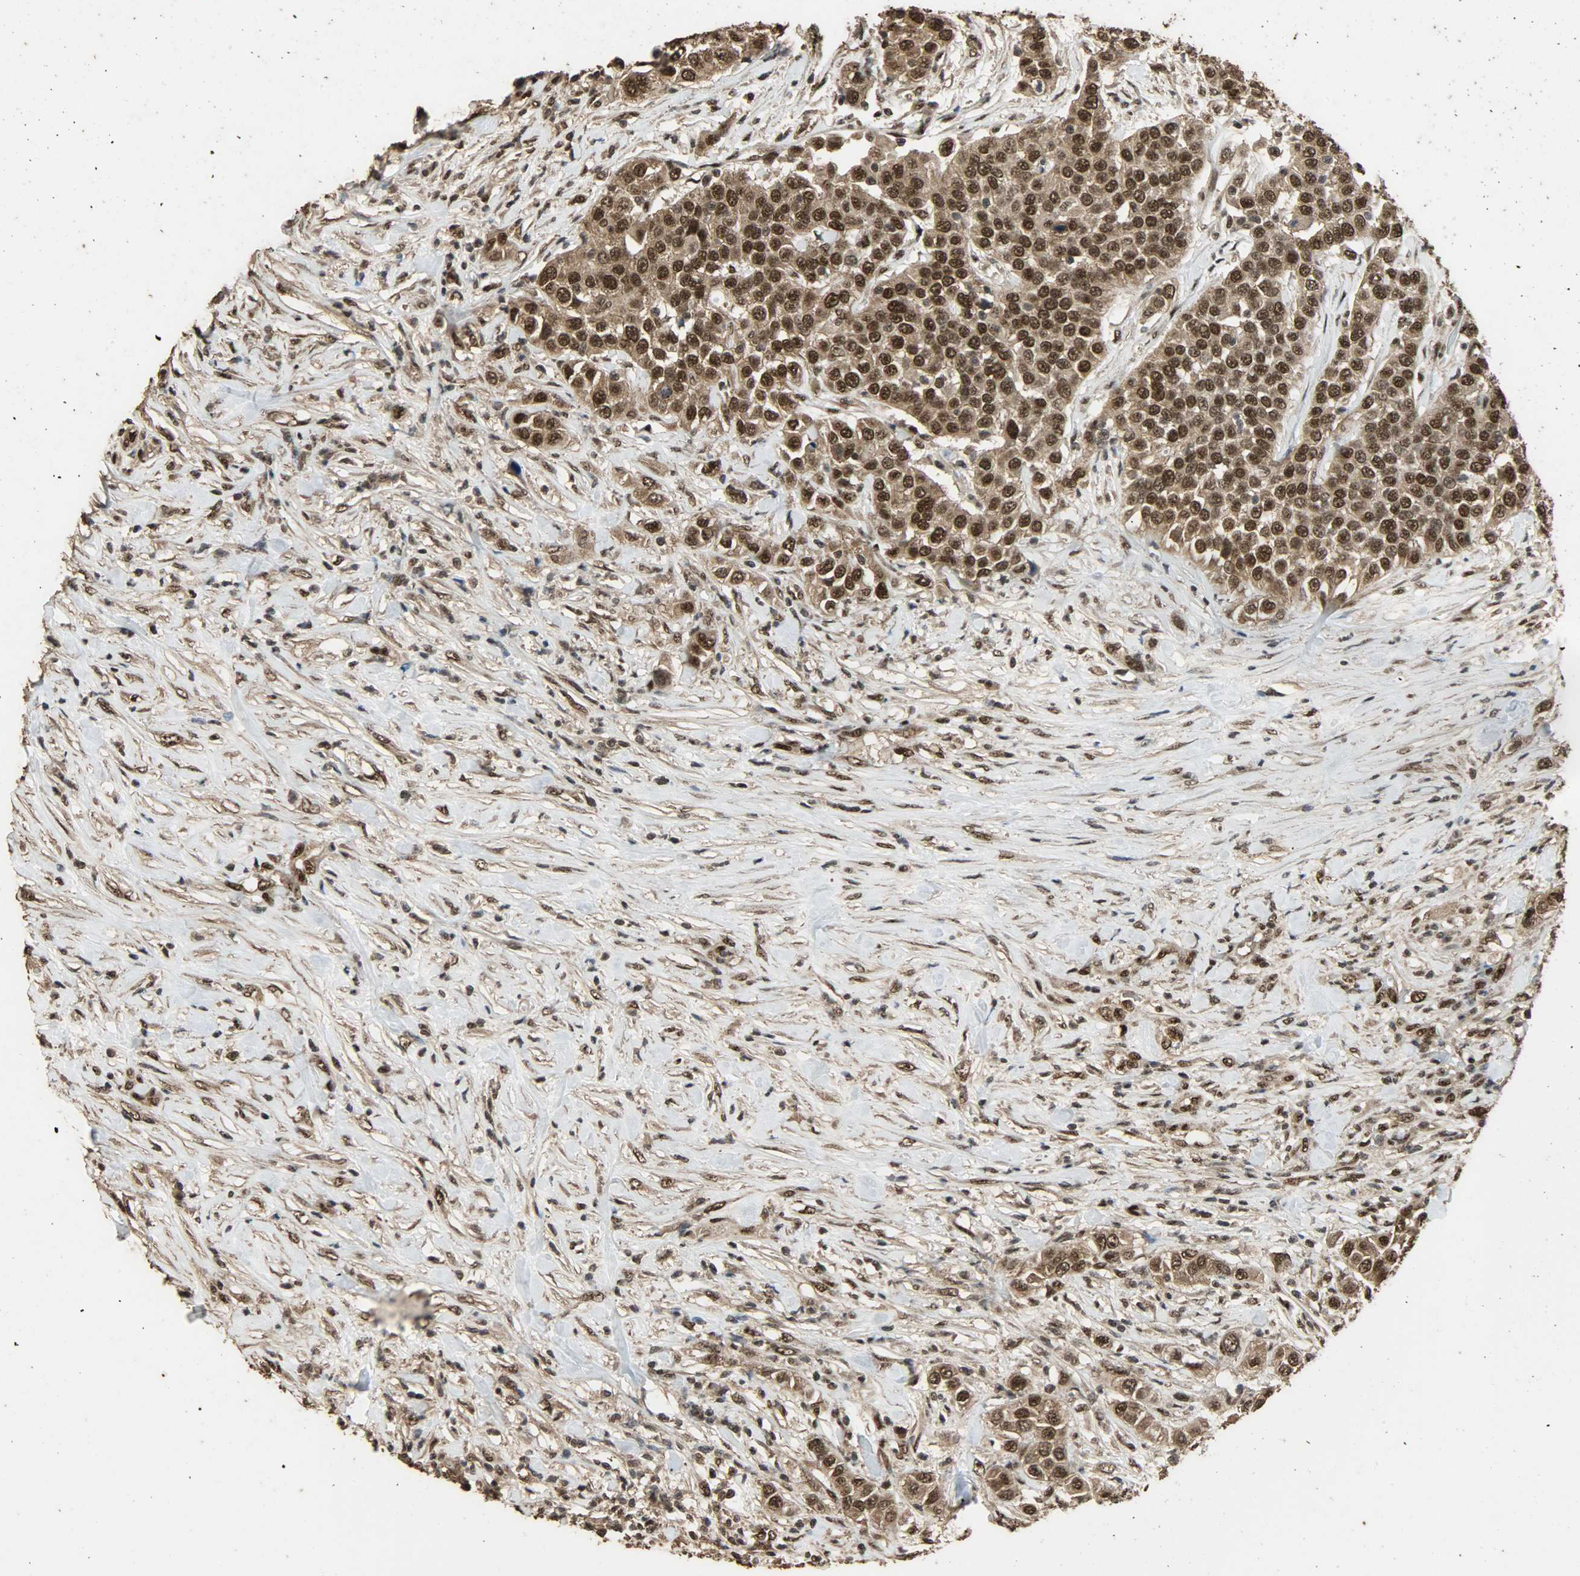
{"staining": {"intensity": "strong", "quantity": ">75%", "location": "cytoplasmic/membranous,nuclear"}, "tissue": "urothelial cancer", "cell_type": "Tumor cells", "image_type": "cancer", "snomed": [{"axis": "morphology", "description": "Urothelial carcinoma, High grade"}, {"axis": "topography", "description": "Urinary bladder"}], "caption": "DAB (3,3'-diaminobenzidine) immunohistochemical staining of human urothelial cancer exhibits strong cytoplasmic/membranous and nuclear protein expression in about >75% of tumor cells.", "gene": "CCNT2", "patient": {"sex": "female", "age": 80}}